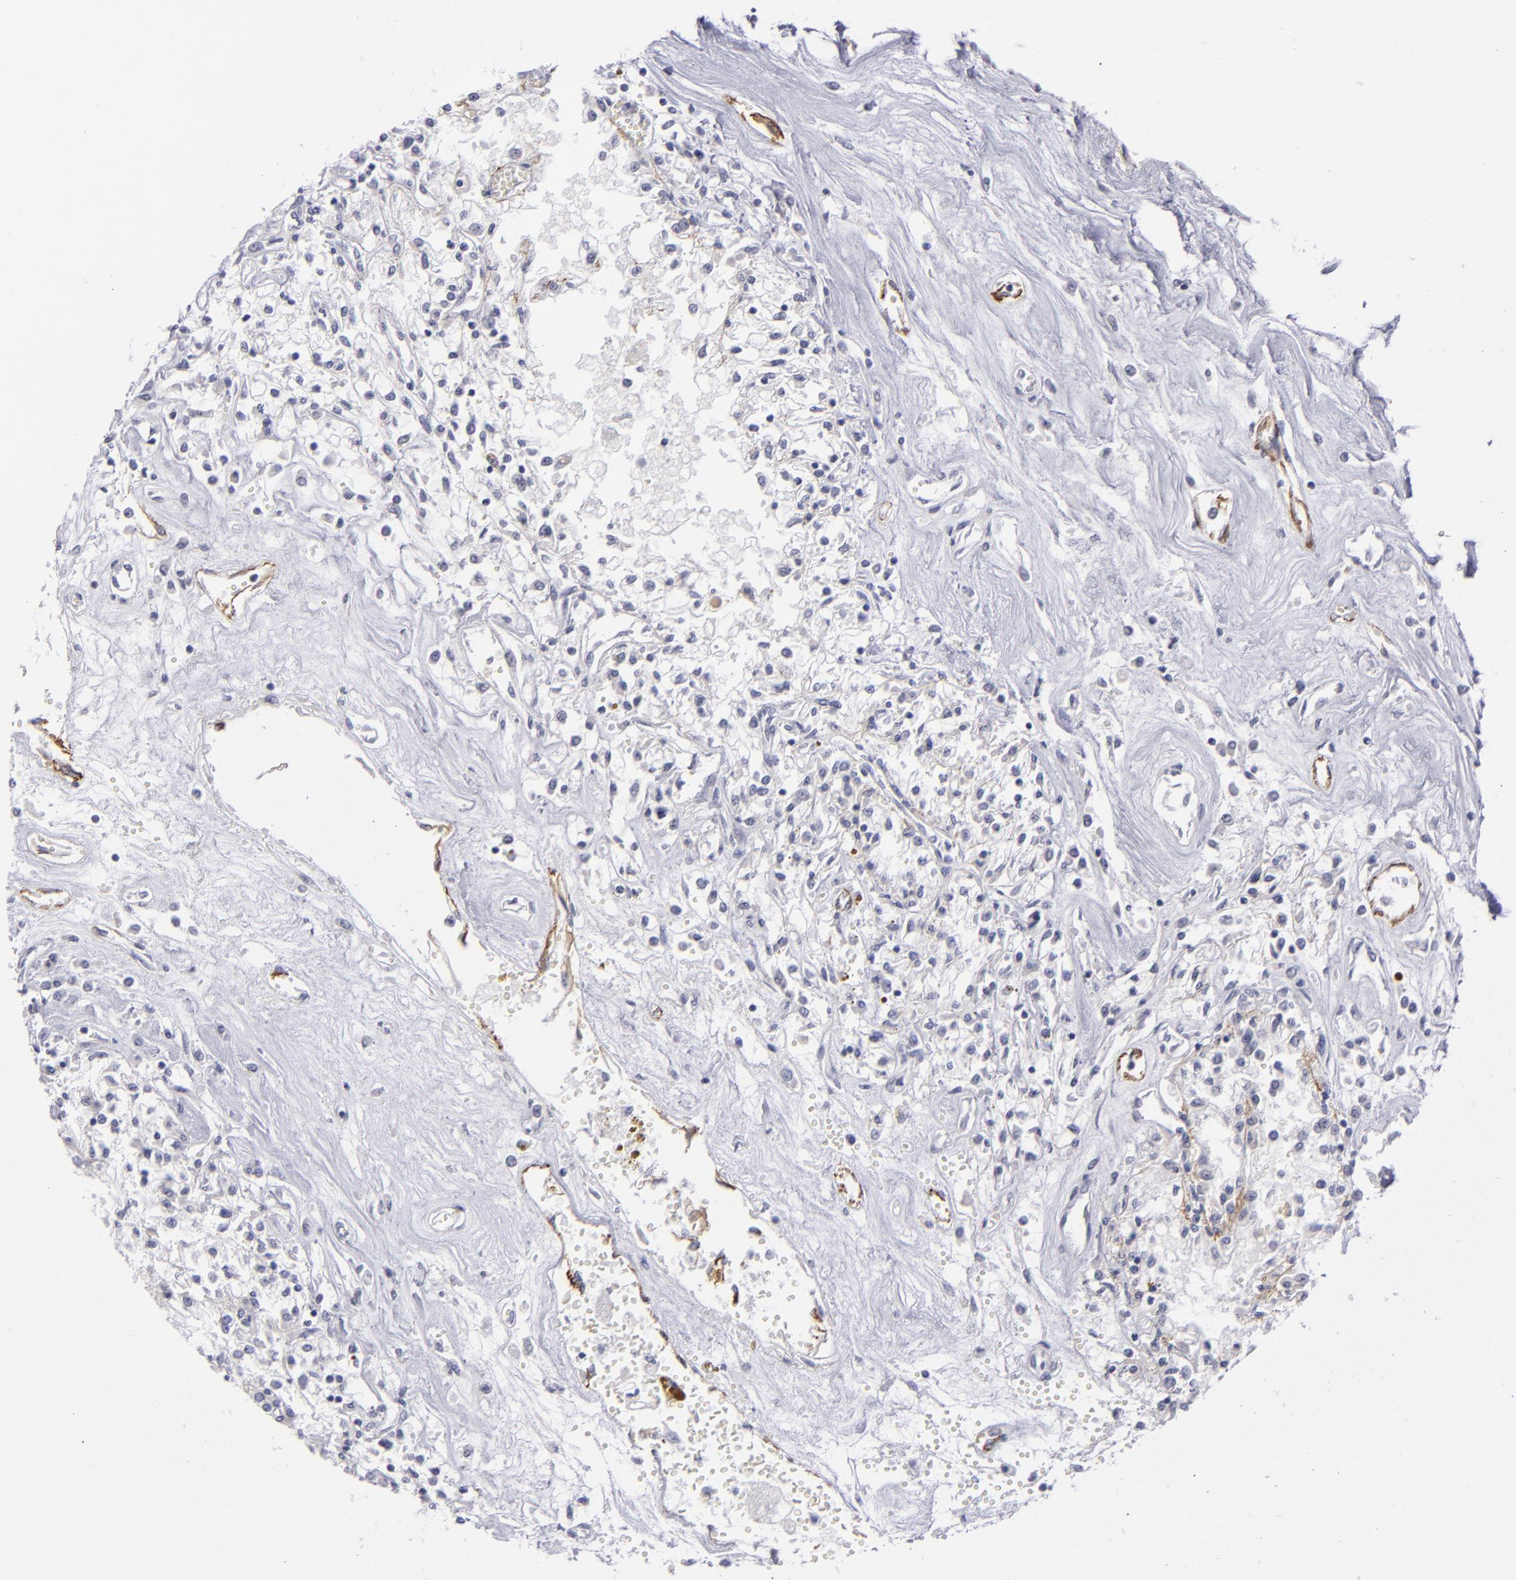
{"staining": {"intensity": "negative", "quantity": "none", "location": "none"}, "tissue": "renal cancer", "cell_type": "Tumor cells", "image_type": "cancer", "snomed": [{"axis": "morphology", "description": "Adenocarcinoma, NOS"}, {"axis": "topography", "description": "Kidney"}], "caption": "Immunohistochemistry image of neoplastic tissue: human renal cancer (adenocarcinoma) stained with DAB (3,3'-diaminobenzidine) displays no significant protein expression in tumor cells.", "gene": "ITGB4", "patient": {"sex": "male", "age": 78}}